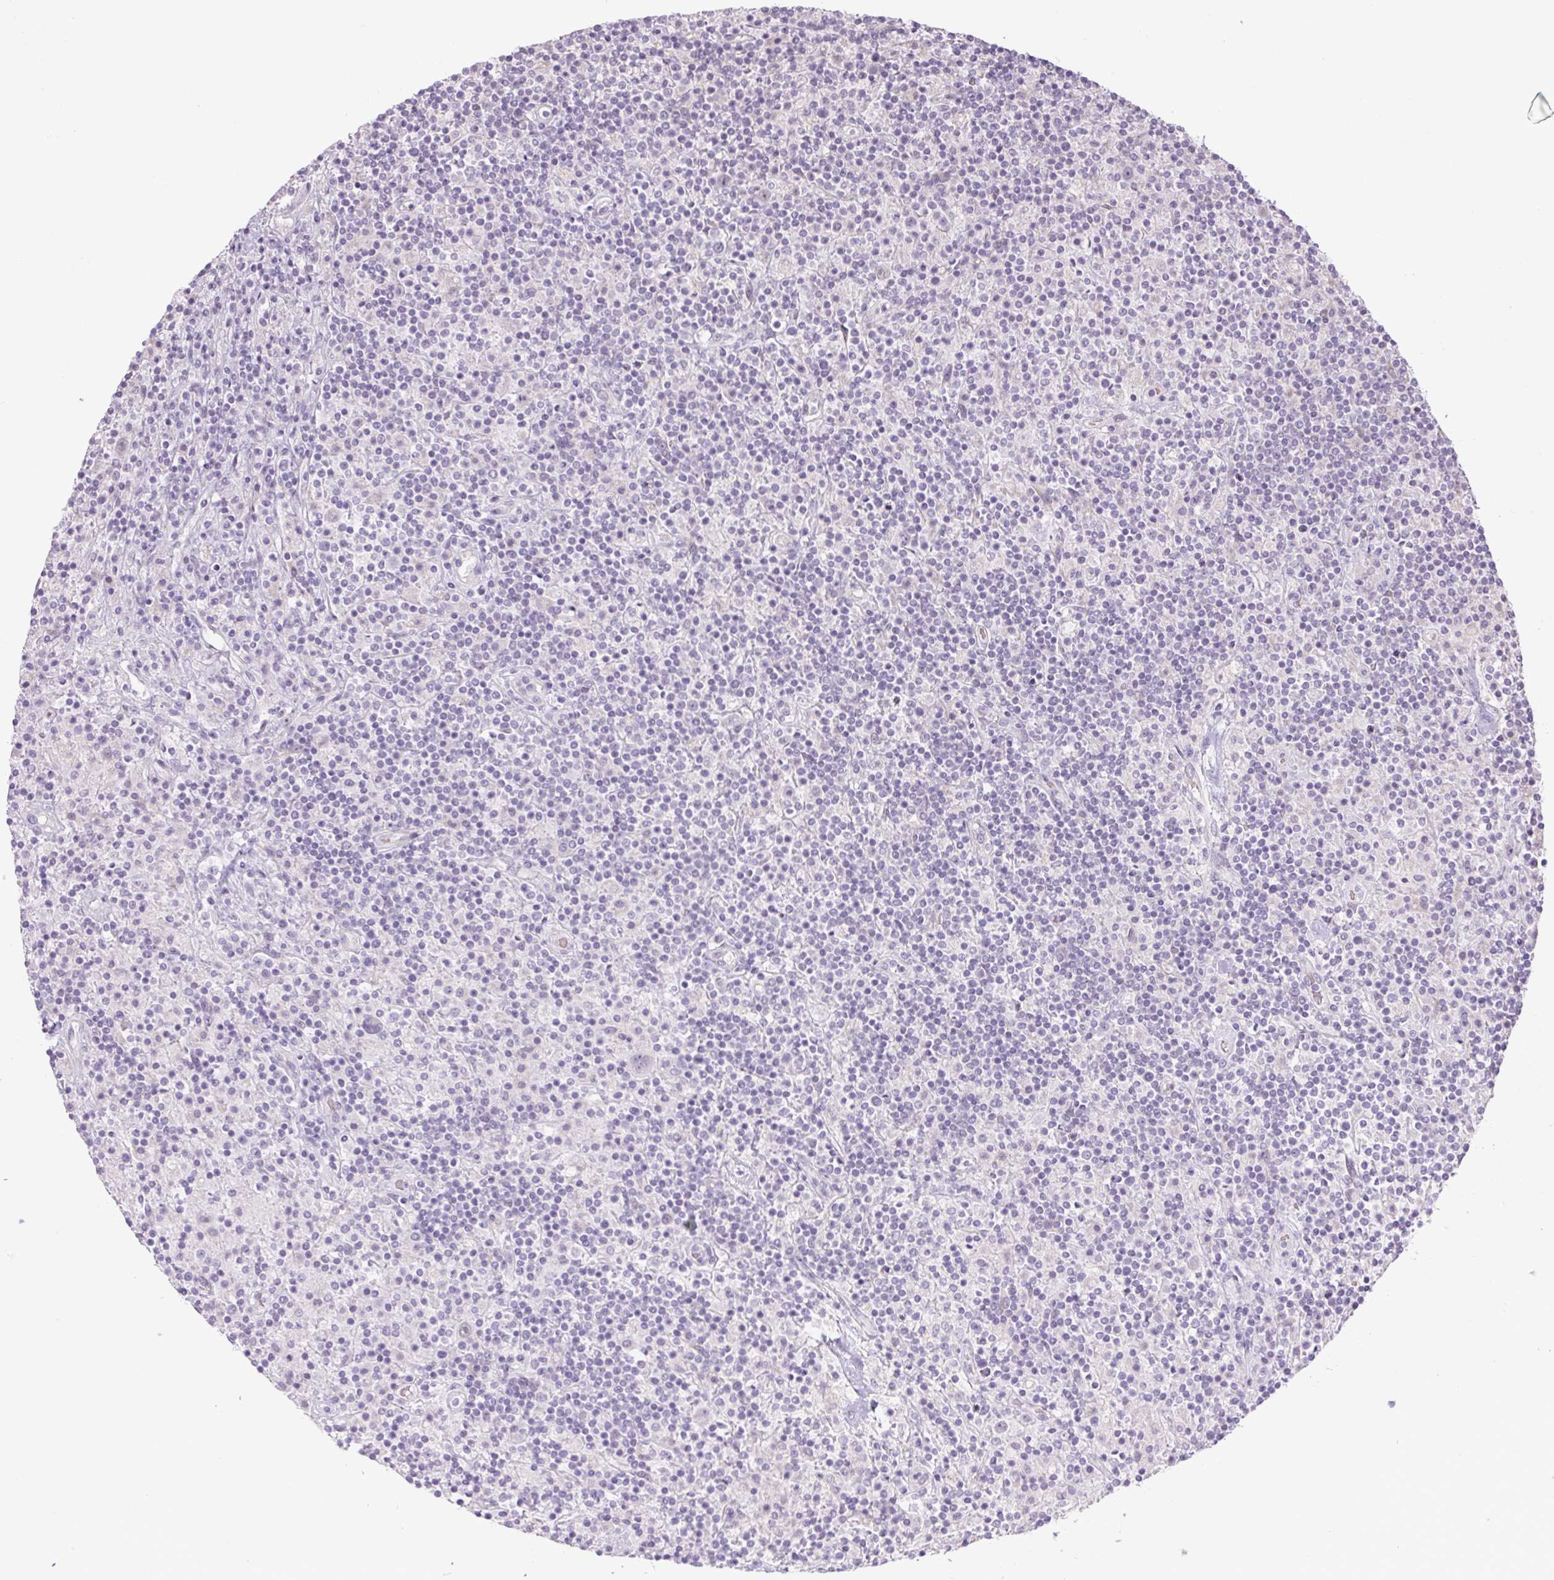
{"staining": {"intensity": "negative", "quantity": "none", "location": "none"}, "tissue": "lymphoma", "cell_type": "Tumor cells", "image_type": "cancer", "snomed": [{"axis": "morphology", "description": "Hodgkin's disease, NOS"}, {"axis": "topography", "description": "Lymph node"}], "caption": "DAB (3,3'-diaminobenzidine) immunohistochemical staining of Hodgkin's disease displays no significant positivity in tumor cells. (Immunohistochemistry (ihc), brightfield microscopy, high magnification).", "gene": "CTCFL", "patient": {"sex": "male", "age": 70}}